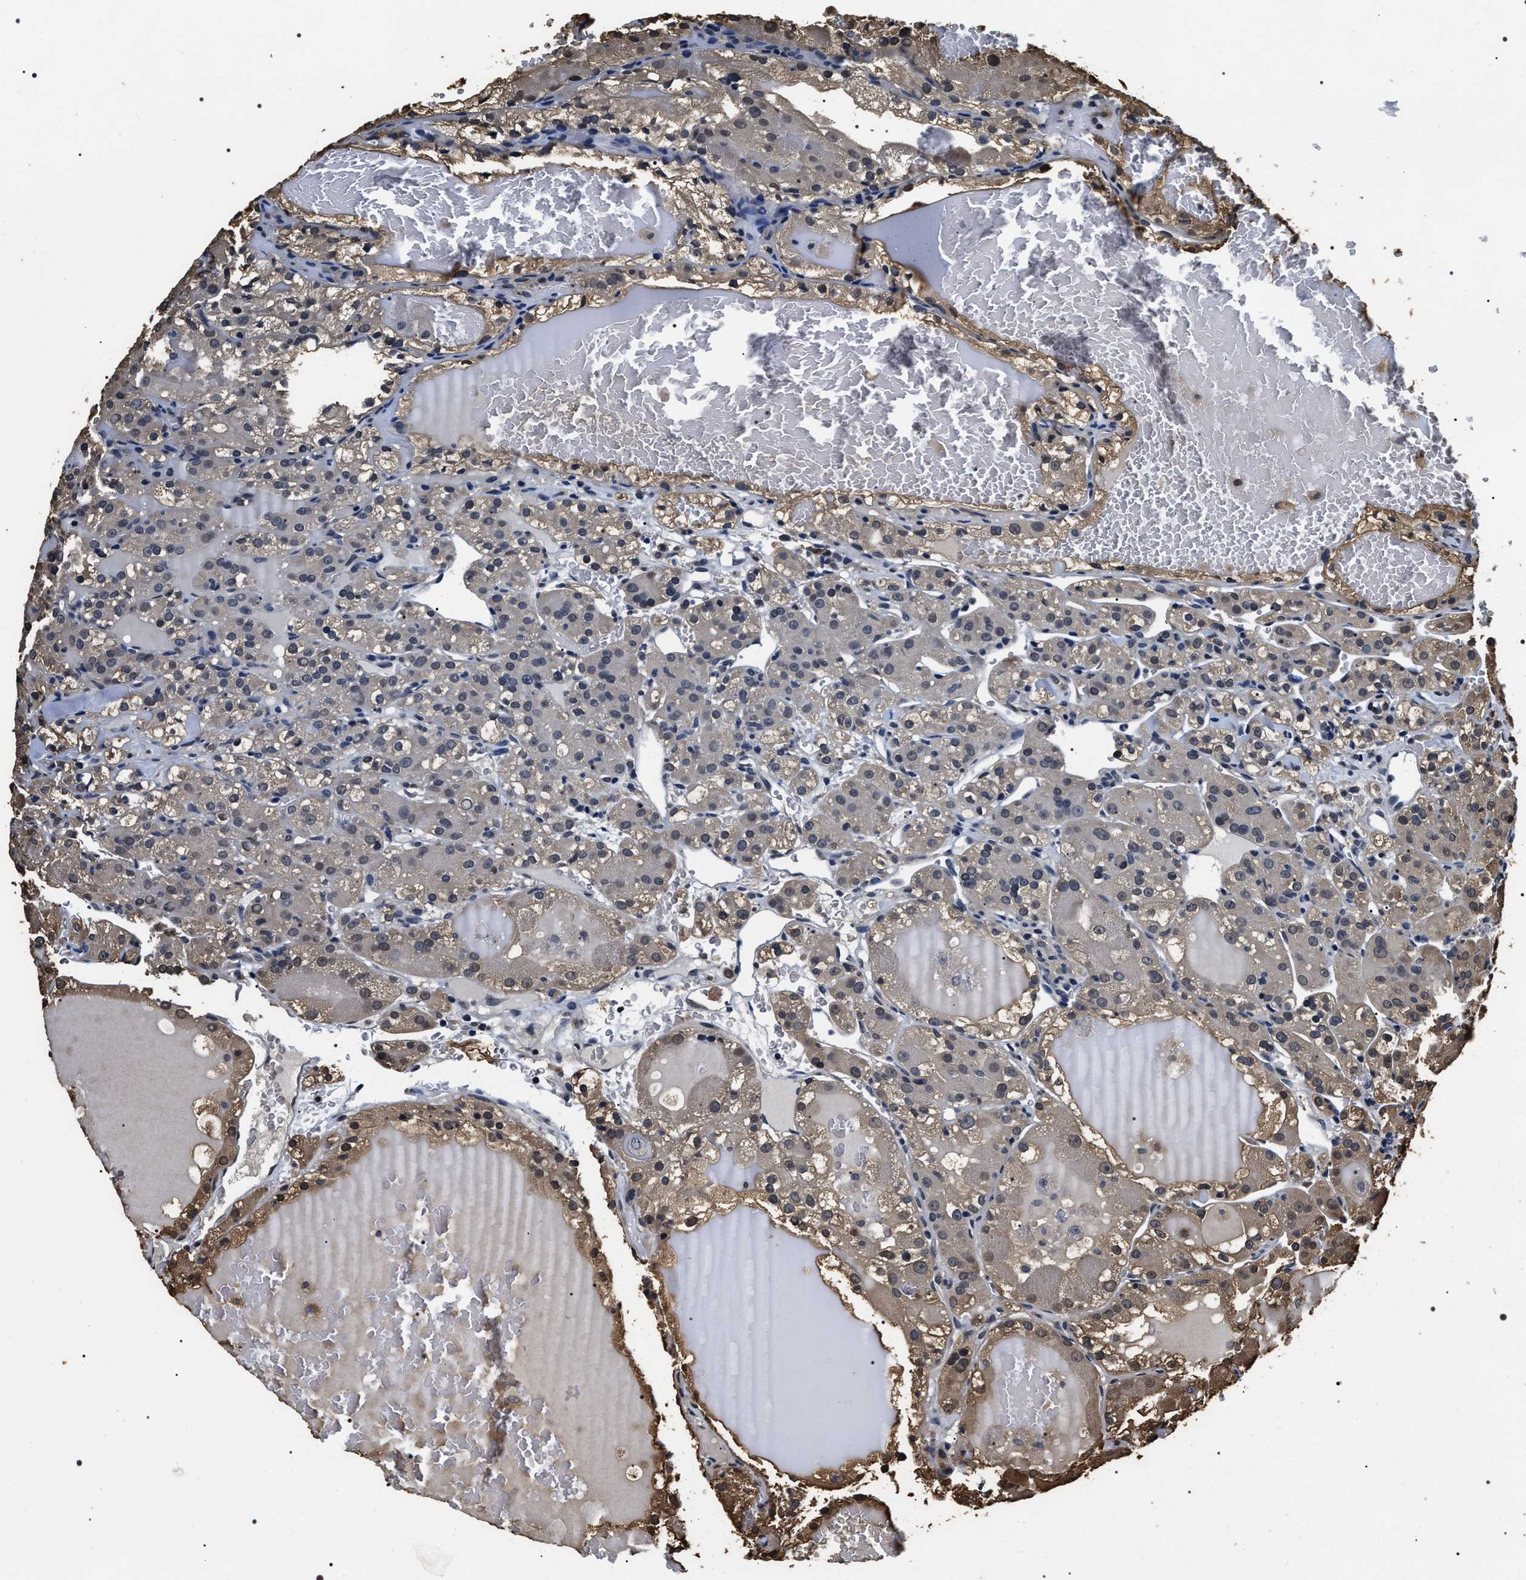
{"staining": {"intensity": "moderate", "quantity": "<25%", "location": "cytoplasmic/membranous"}, "tissue": "renal cancer", "cell_type": "Tumor cells", "image_type": "cancer", "snomed": [{"axis": "morphology", "description": "Normal tissue, NOS"}, {"axis": "morphology", "description": "Adenocarcinoma, NOS"}, {"axis": "topography", "description": "Kidney"}], "caption": "Tumor cells reveal low levels of moderate cytoplasmic/membranous positivity in about <25% of cells in human renal cancer (adenocarcinoma).", "gene": "ARHGAP22", "patient": {"sex": "male", "age": 61}}